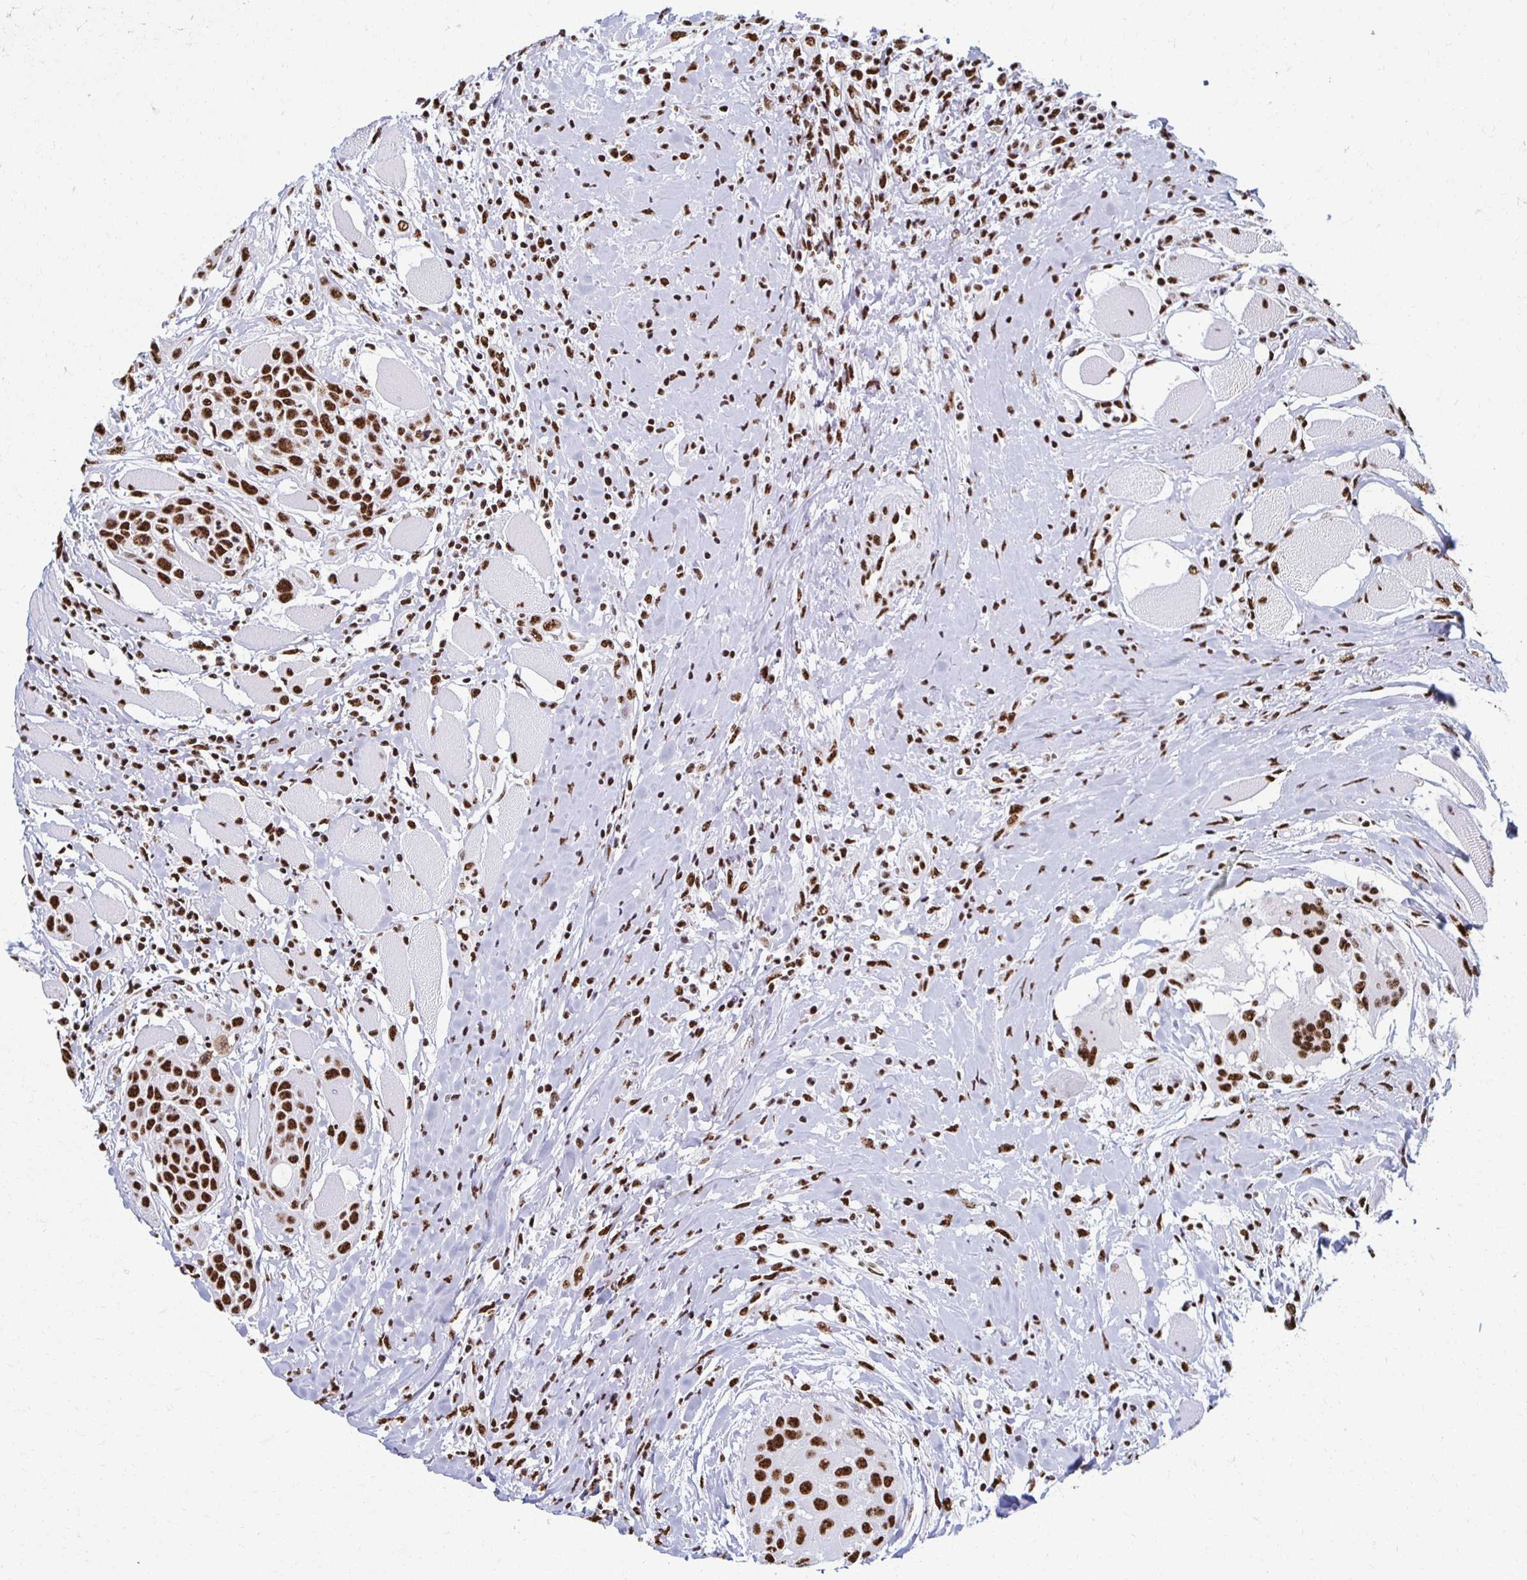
{"staining": {"intensity": "strong", "quantity": ">75%", "location": "nuclear"}, "tissue": "head and neck cancer", "cell_type": "Tumor cells", "image_type": "cancer", "snomed": [{"axis": "morphology", "description": "Squamous cell carcinoma, NOS"}, {"axis": "topography", "description": "Head-Neck"}], "caption": "Head and neck cancer was stained to show a protein in brown. There is high levels of strong nuclear staining in about >75% of tumor cells.", "gene": "NONO", "patient": {"sex": "female", "age": 73}}